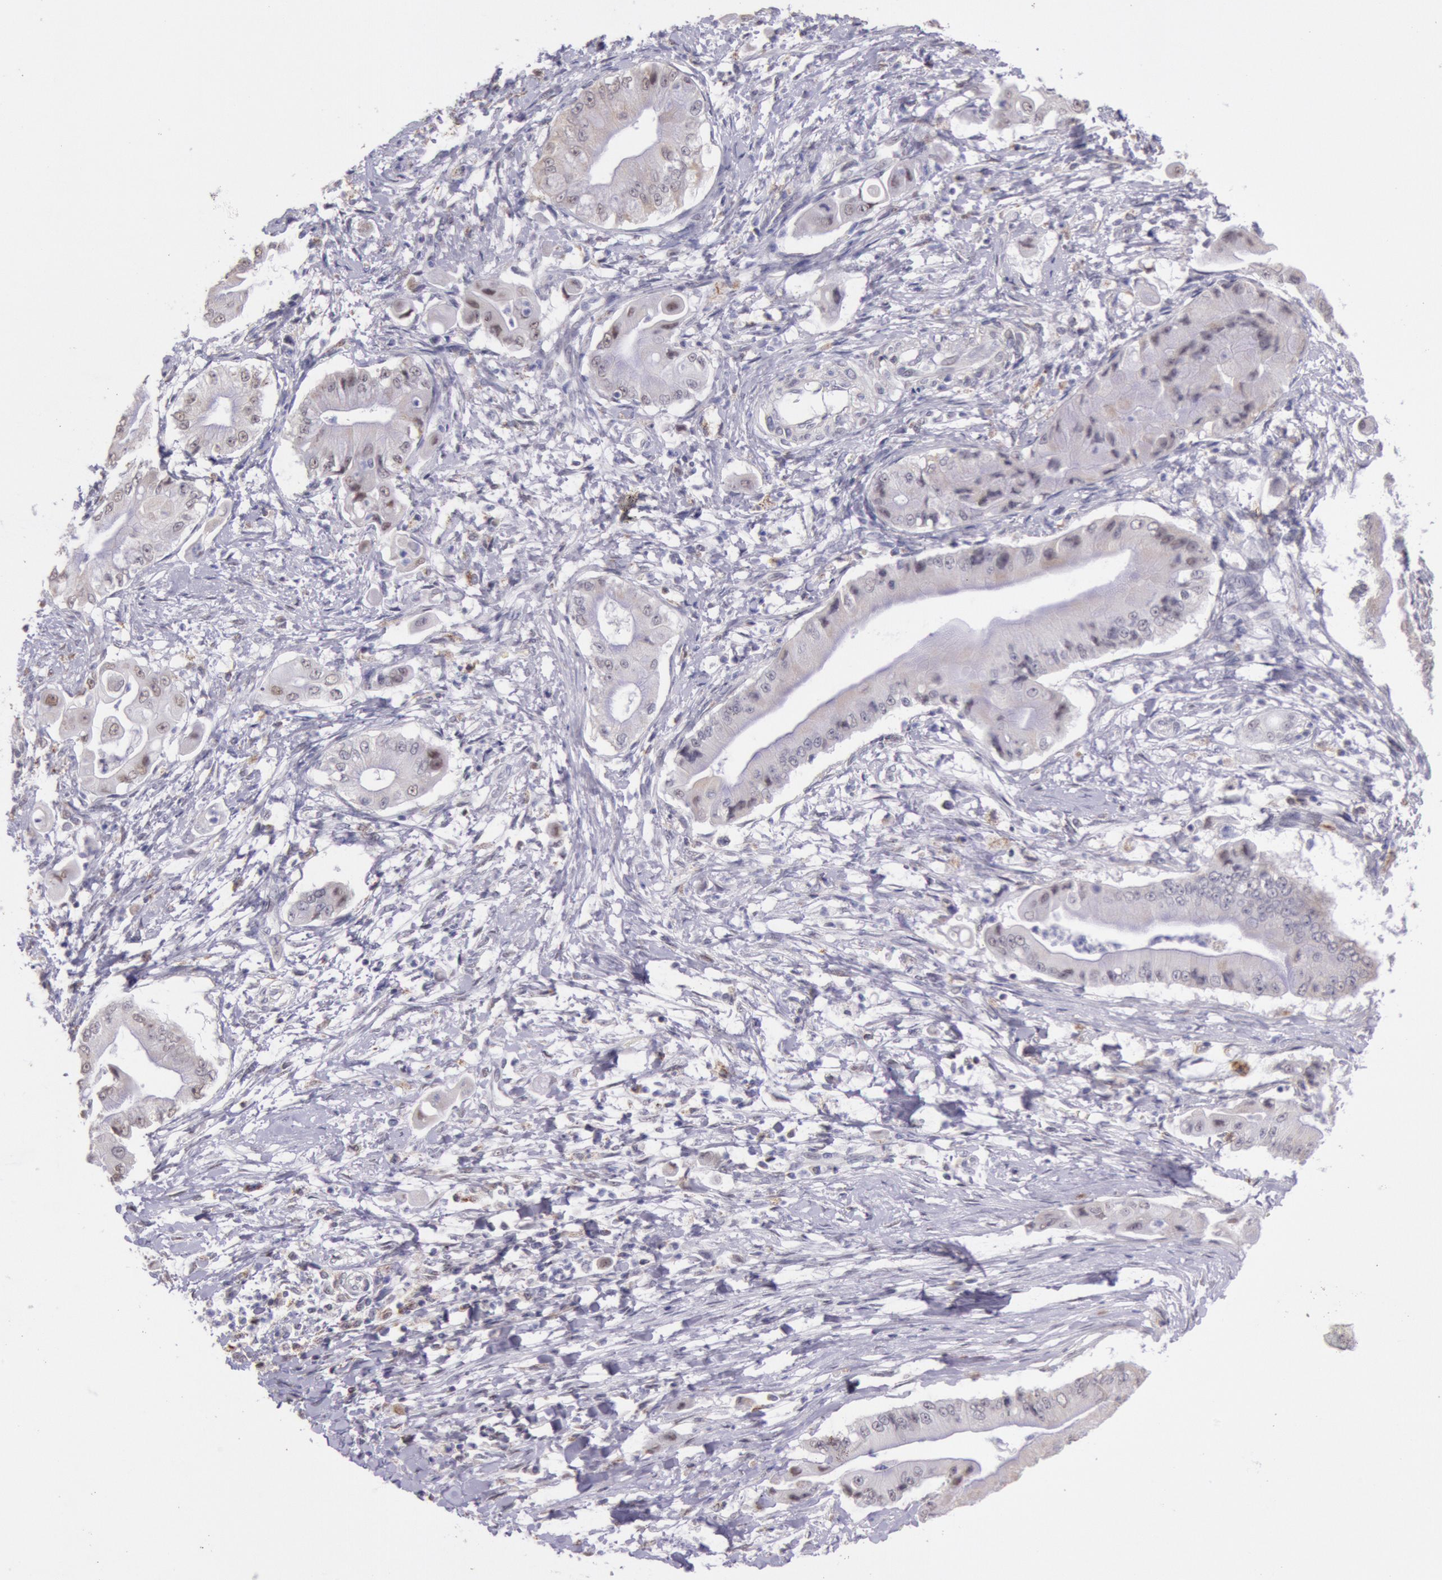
{"staining": {"intensity": "weak", "quantity": "25%-75%", "location": "cytoplasmic/membranous"}, "tissue": "pancreatic cancer", "cell_type": "Tumor cells", "image_type": "cancer", "snomed": [{"axis": "morphology", "description": "Adenocarcinoma, NOS"}, {"axis": "topography", "description": "Pancreas"}], "caption": "Adenocarcinoma (pancreatic) stained with a protein marker displays weak staining in tumor cells.", "gene": "FRMD6", "patient": {"sex": "male", "age": 62}}